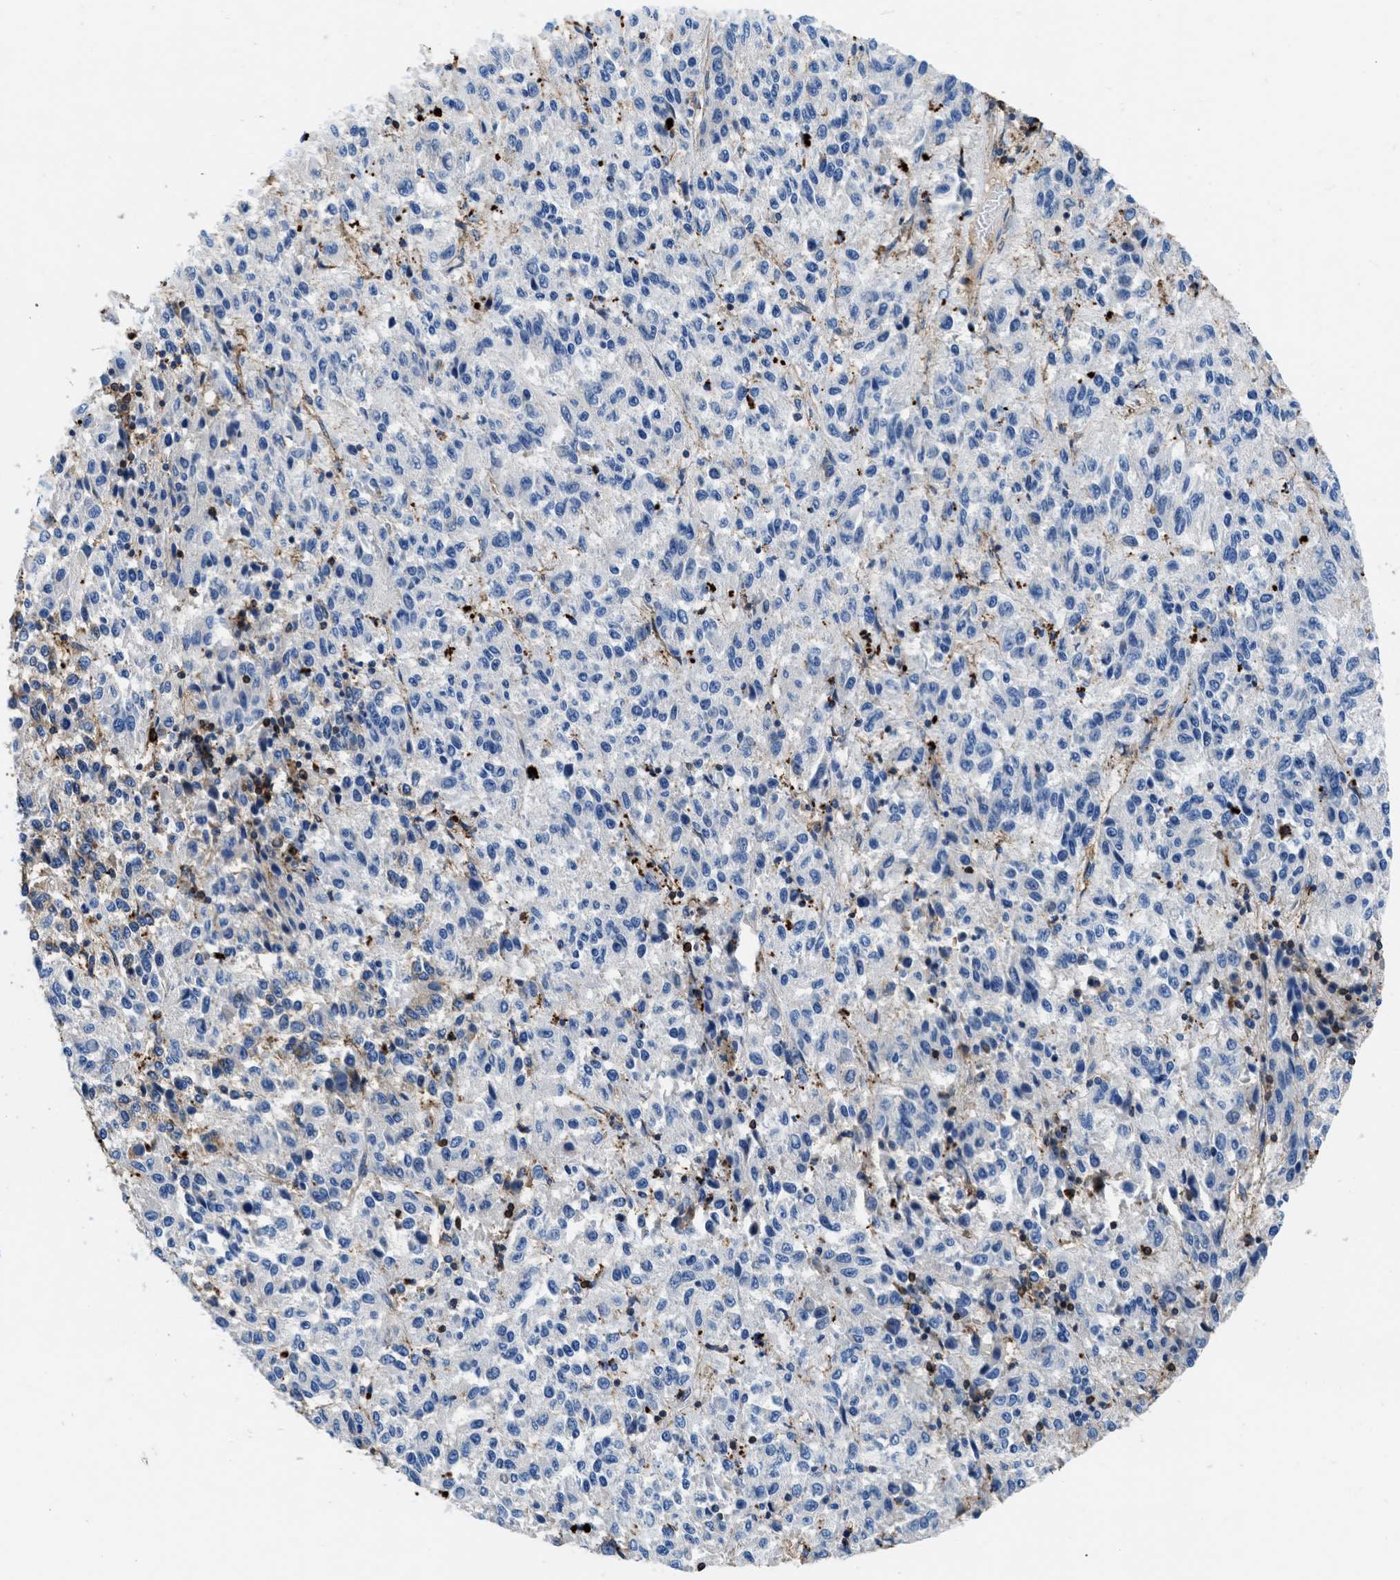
{"staining": {"intensity": "negative", "quantity": "none", "location": "none"}, "tissue": "melanoma", "cell_type": "Tumor cells", "image_type": "cancer", "snomed": [{"axis": "morphology", "description": "Malignant melanoma, Metastatic site"}, {"axis": "topography", "description": "Lung"}], "caption": "This is an immunohistochemistry micrograph of human melanoma. There is no expression in tumor cells.", "gene": "KCNQ4", "patient": {"sex": "male", "age": 64}}